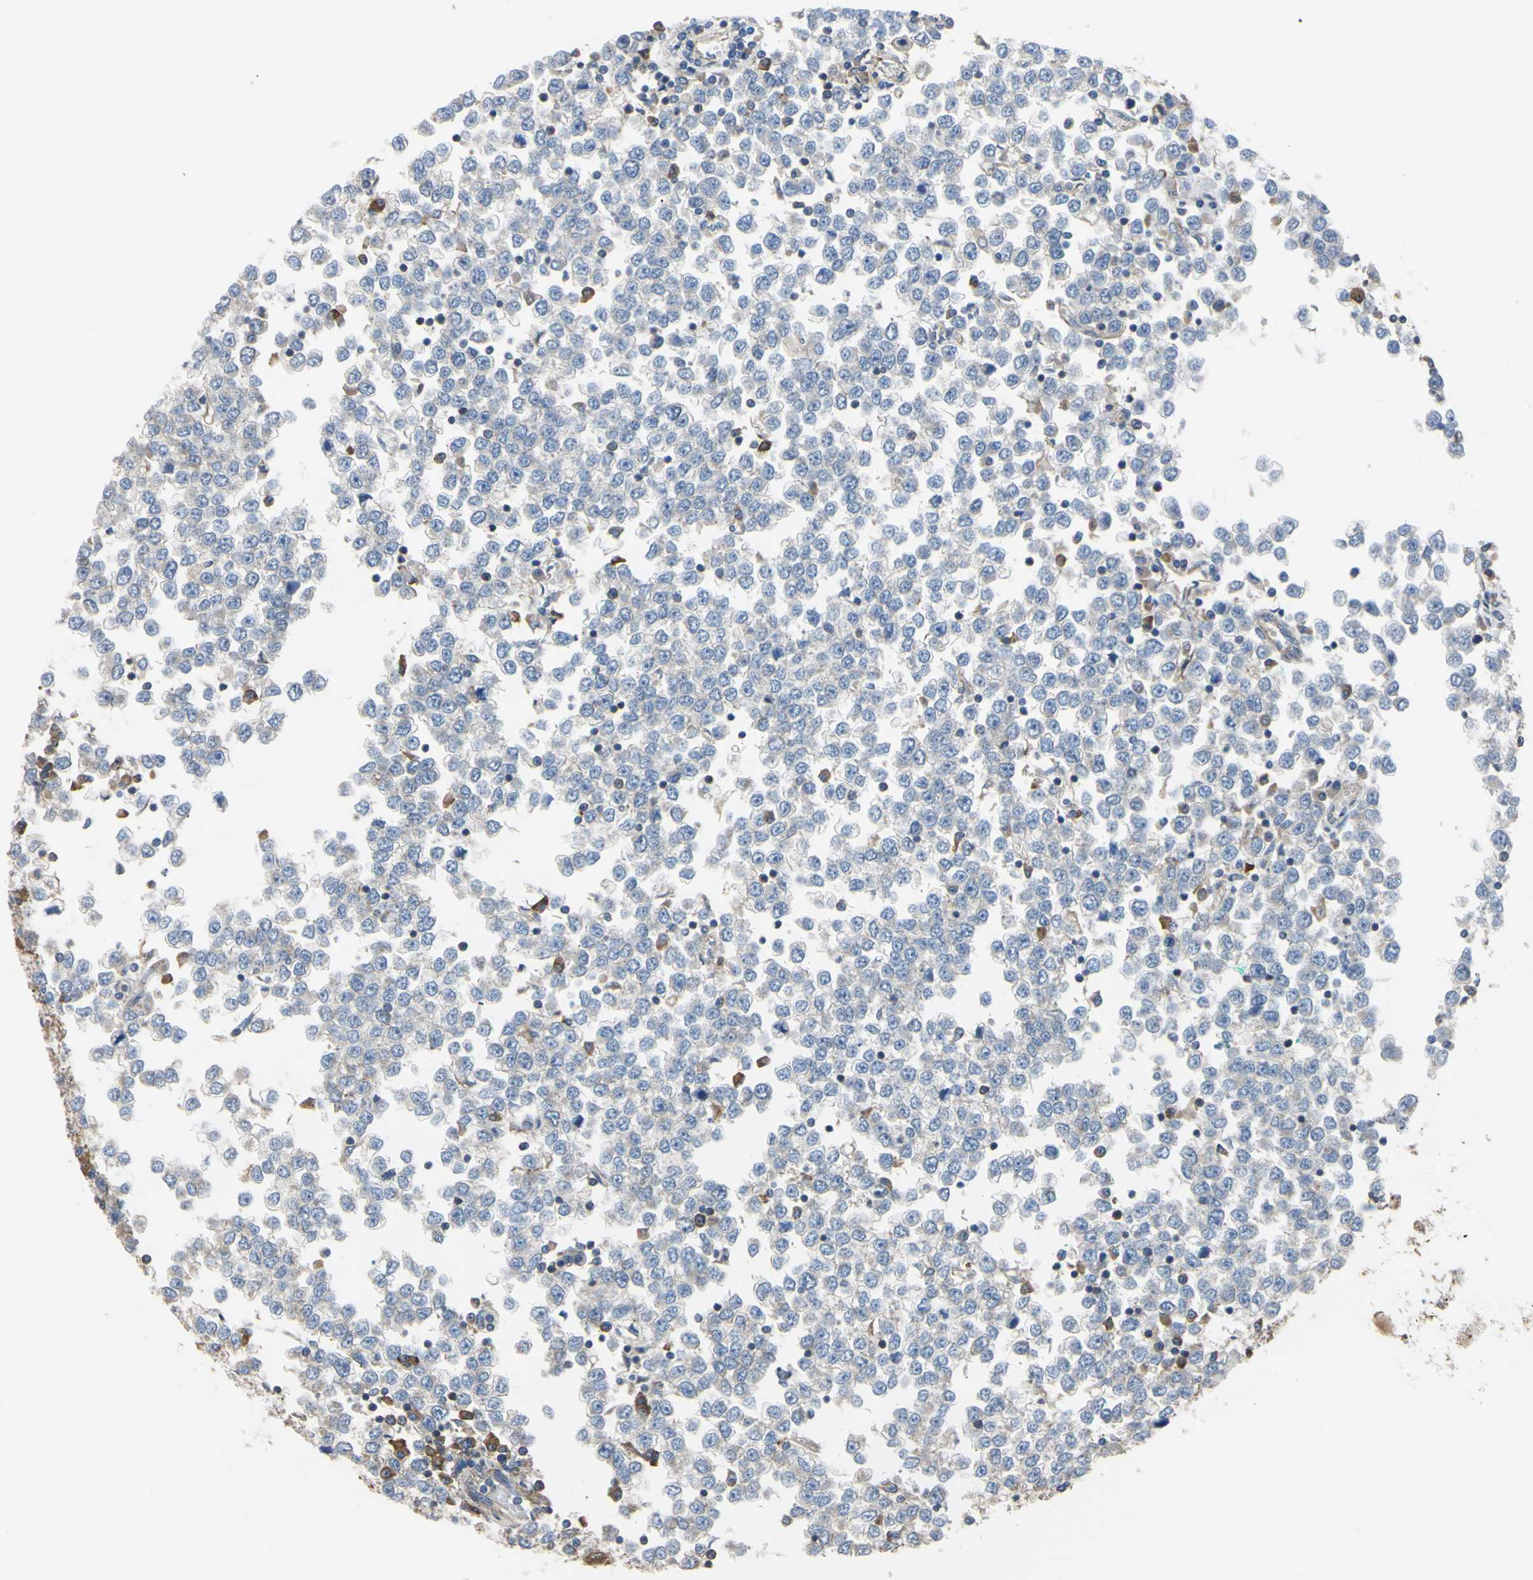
{"staining": {"intensity": "negative", "quantity": "none", "location": "none"}, "tissue": "testis cancer", "cell_type": "Tumor cells", "image_type": "cancer", "snomed": [{"axis": "morphology", "description": "Seminoma, NOS"}, {"axis": "topography", "description": "Testis"}], "caption": "High power microscopy image of an immunohistochemistry image of testis seminoma, revealing no significant positivity in tumor cells.", "gene": "BECN1", "patient": {"sex": "male", "age": 65}}